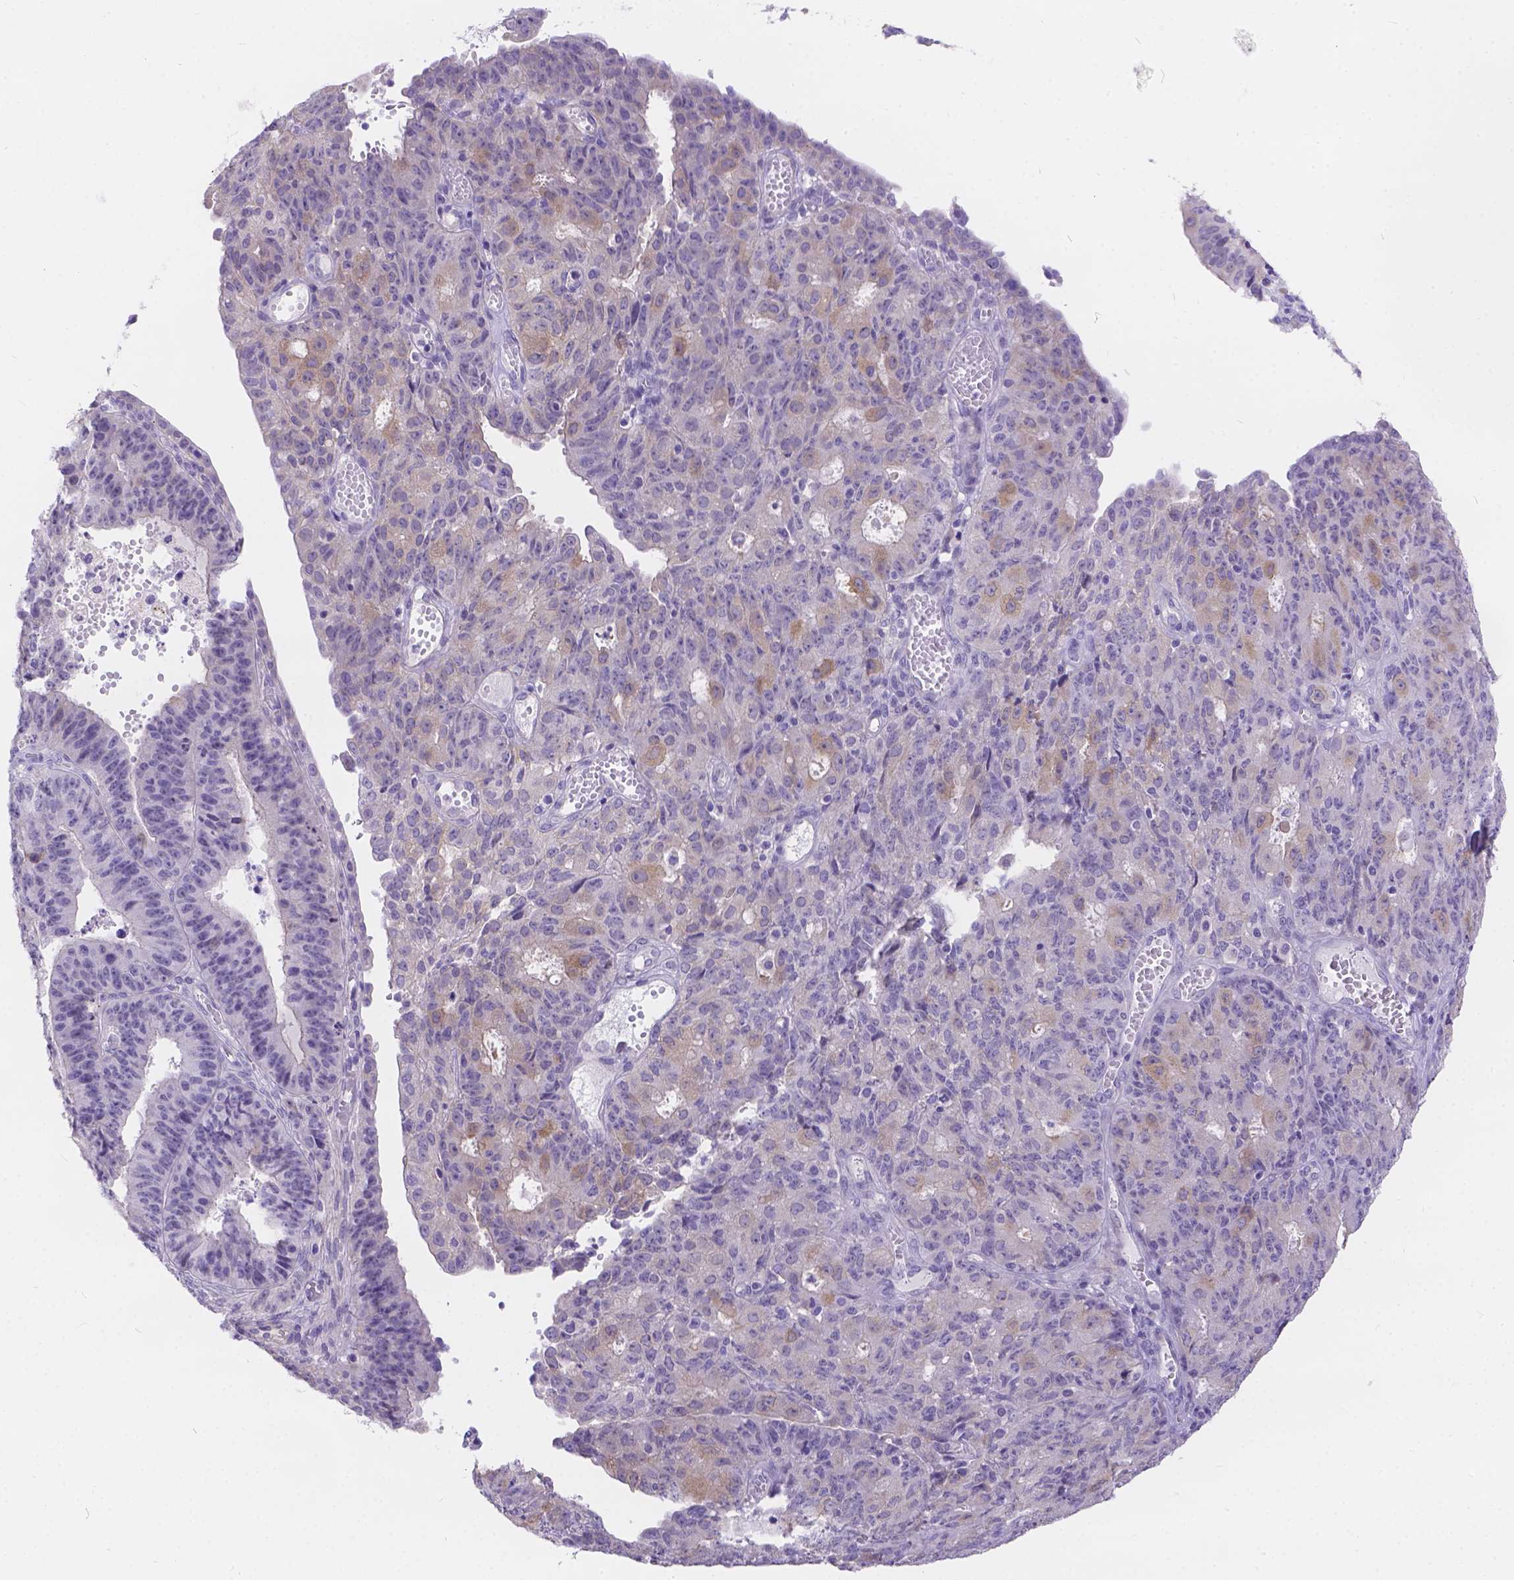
{"staining": {"intensity": "weak", "quantity": "<25%", "location": "cytoplasmic/membranous"}, "tissue": "ovarian cancer", "cell_type": "Tumor cells", "image_type": "cancer", "snomed": [{"axis": "morphology", "description": "Carcinoma, endometroid"}, {"axis": "topography", "description": "Ovary"}], "caption": "This is an immunohistochemistry image of human ovarian endometroid carcinoma. There is no expression in tumor cells.", "gene": "DLEC1", "patient": {"sex": "female", "age": 42}}